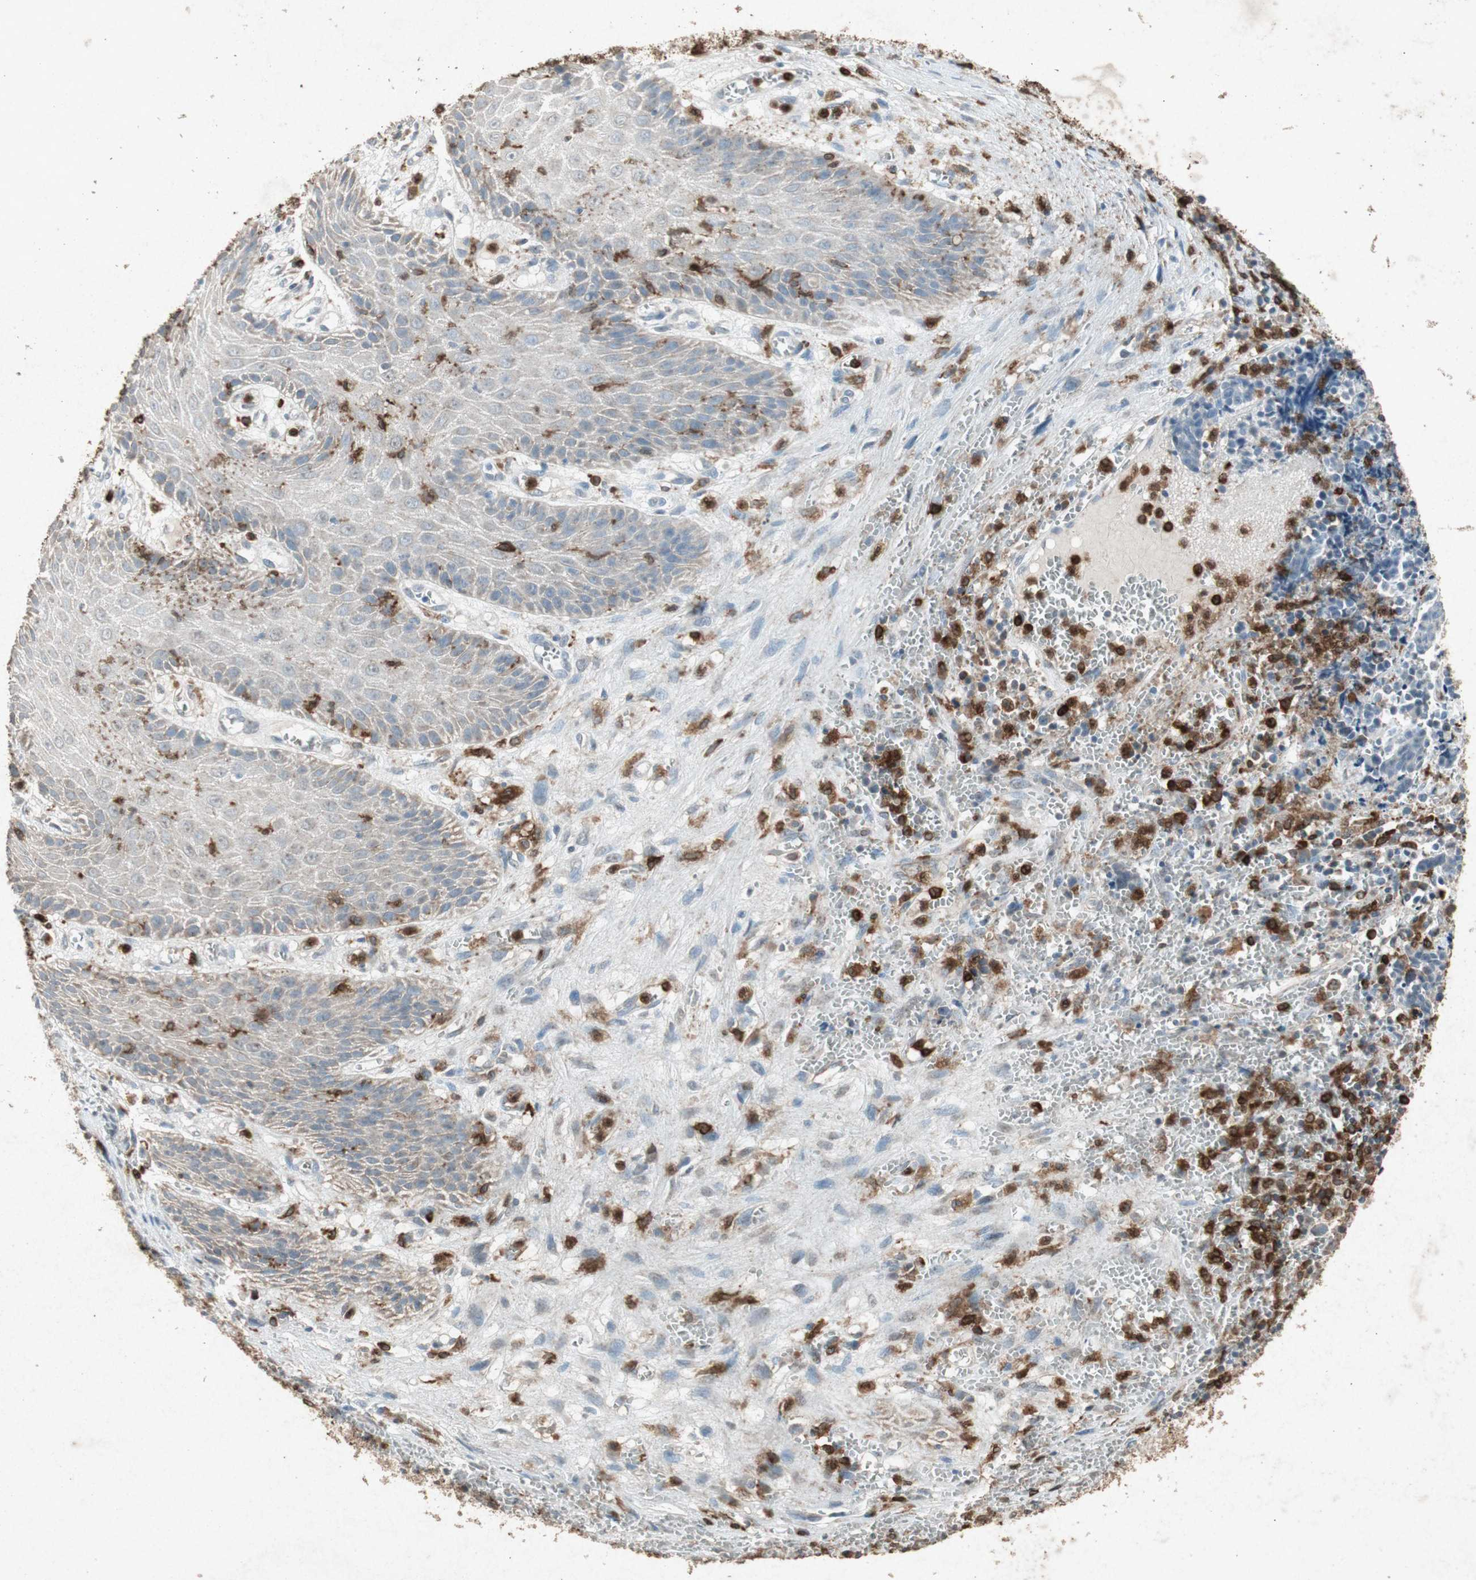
{"staining": {"intensity": "negative", "quantity": "none", "location": "none"}, "tissue": "cervical cancer", "cell_type": "Tumor cells", "image_type": "cancer", "snomed": [{"axis": "morphology", "description": "Squamous cell carcinoma, NOS"}, {"axis": "topography", "description": "Cervix"}], "caption": "The immunohistochemistry (IHC) image has no significant expression in tumor cells of cervical cancer tissue.", "gene": "TYROBP", "patient": {"sex": "female", "age": 35}}